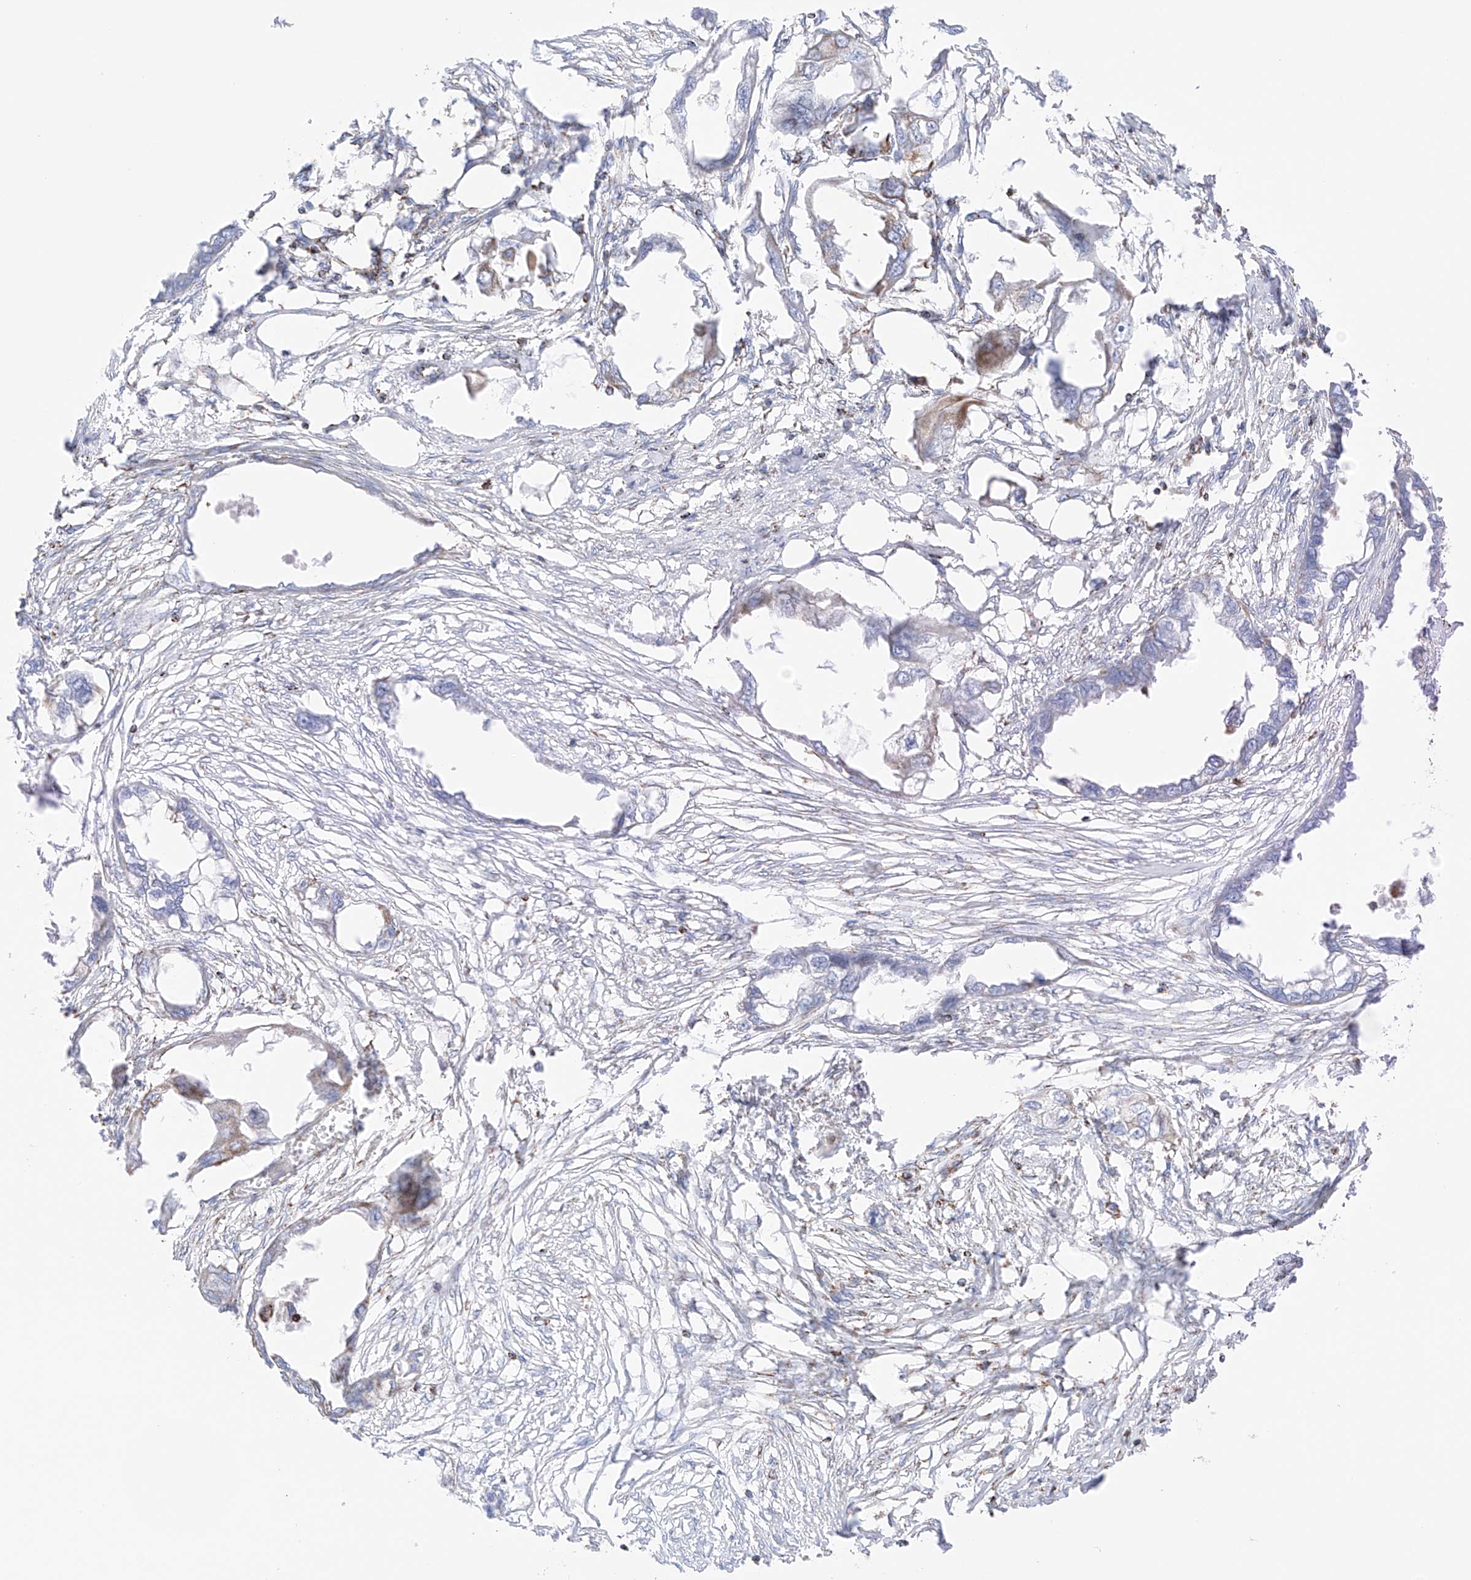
{"staining": {"intensity": "negative", "quantity": "none", "location": "none"}, "tissue": "endometrial cancer", "cell_type": "Tumor cells", "image_type": "cancer", "snomed": [{"axis": "morphology", "description": "Adenocarcinoma, NOS"}, {"axis": "morphology", "description": "Adenocarcinoma, metastatic, NOS"}, {"axis": "topography", "description": "Adipose tissue"}, {"axis": "topography", "description": "Endometrium"}], "caption": "Immunohistochemistry micrograph of neoplastic tissue: human adenocarcinoma (endometrial) stained with DAB (3,3'-diaminobenzidine) shows no significant protein staining in tumor cells.", "gene": "XKR3", "patient": {"sex": "female", "age": 67}}